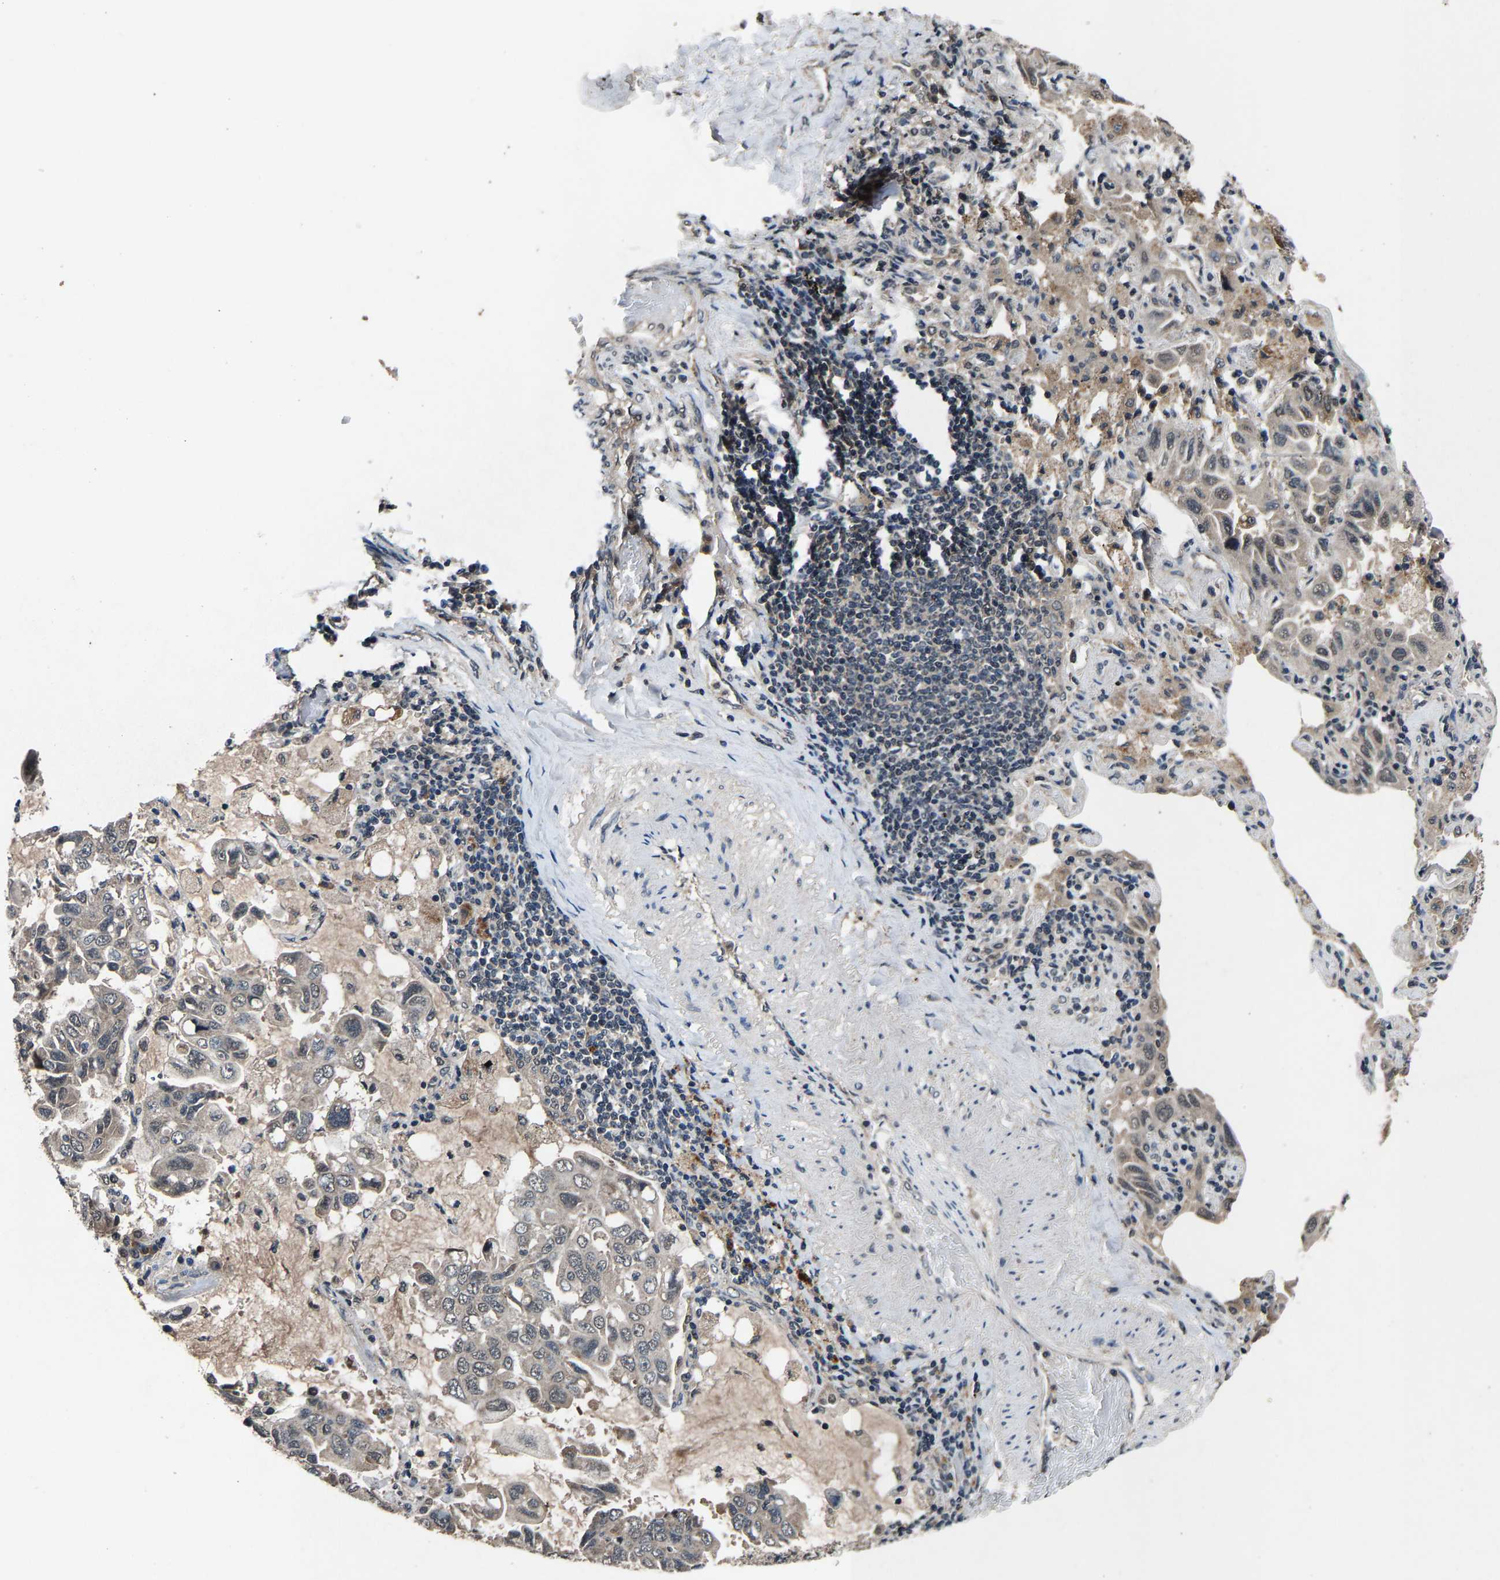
{"staining": {"intensity": "weak", "quantity": "<25%", "location": "nuclear"}, "tissue": "lung cancer", "cell_type": "Tumor cells", "image_type": "cancer", "snomed": [{"axis": "morphology", "description": "Adenocarcinoma, NOS"}, {"axis": "topography", "description": "Lung"}], "caption": "Lung cancer (adenocarcinoma) was stained to show a protein in brown. There is no significant staining in tumor cells.", "gene": "HUWE1", "patient": {"sex": "male", "age": 64}}